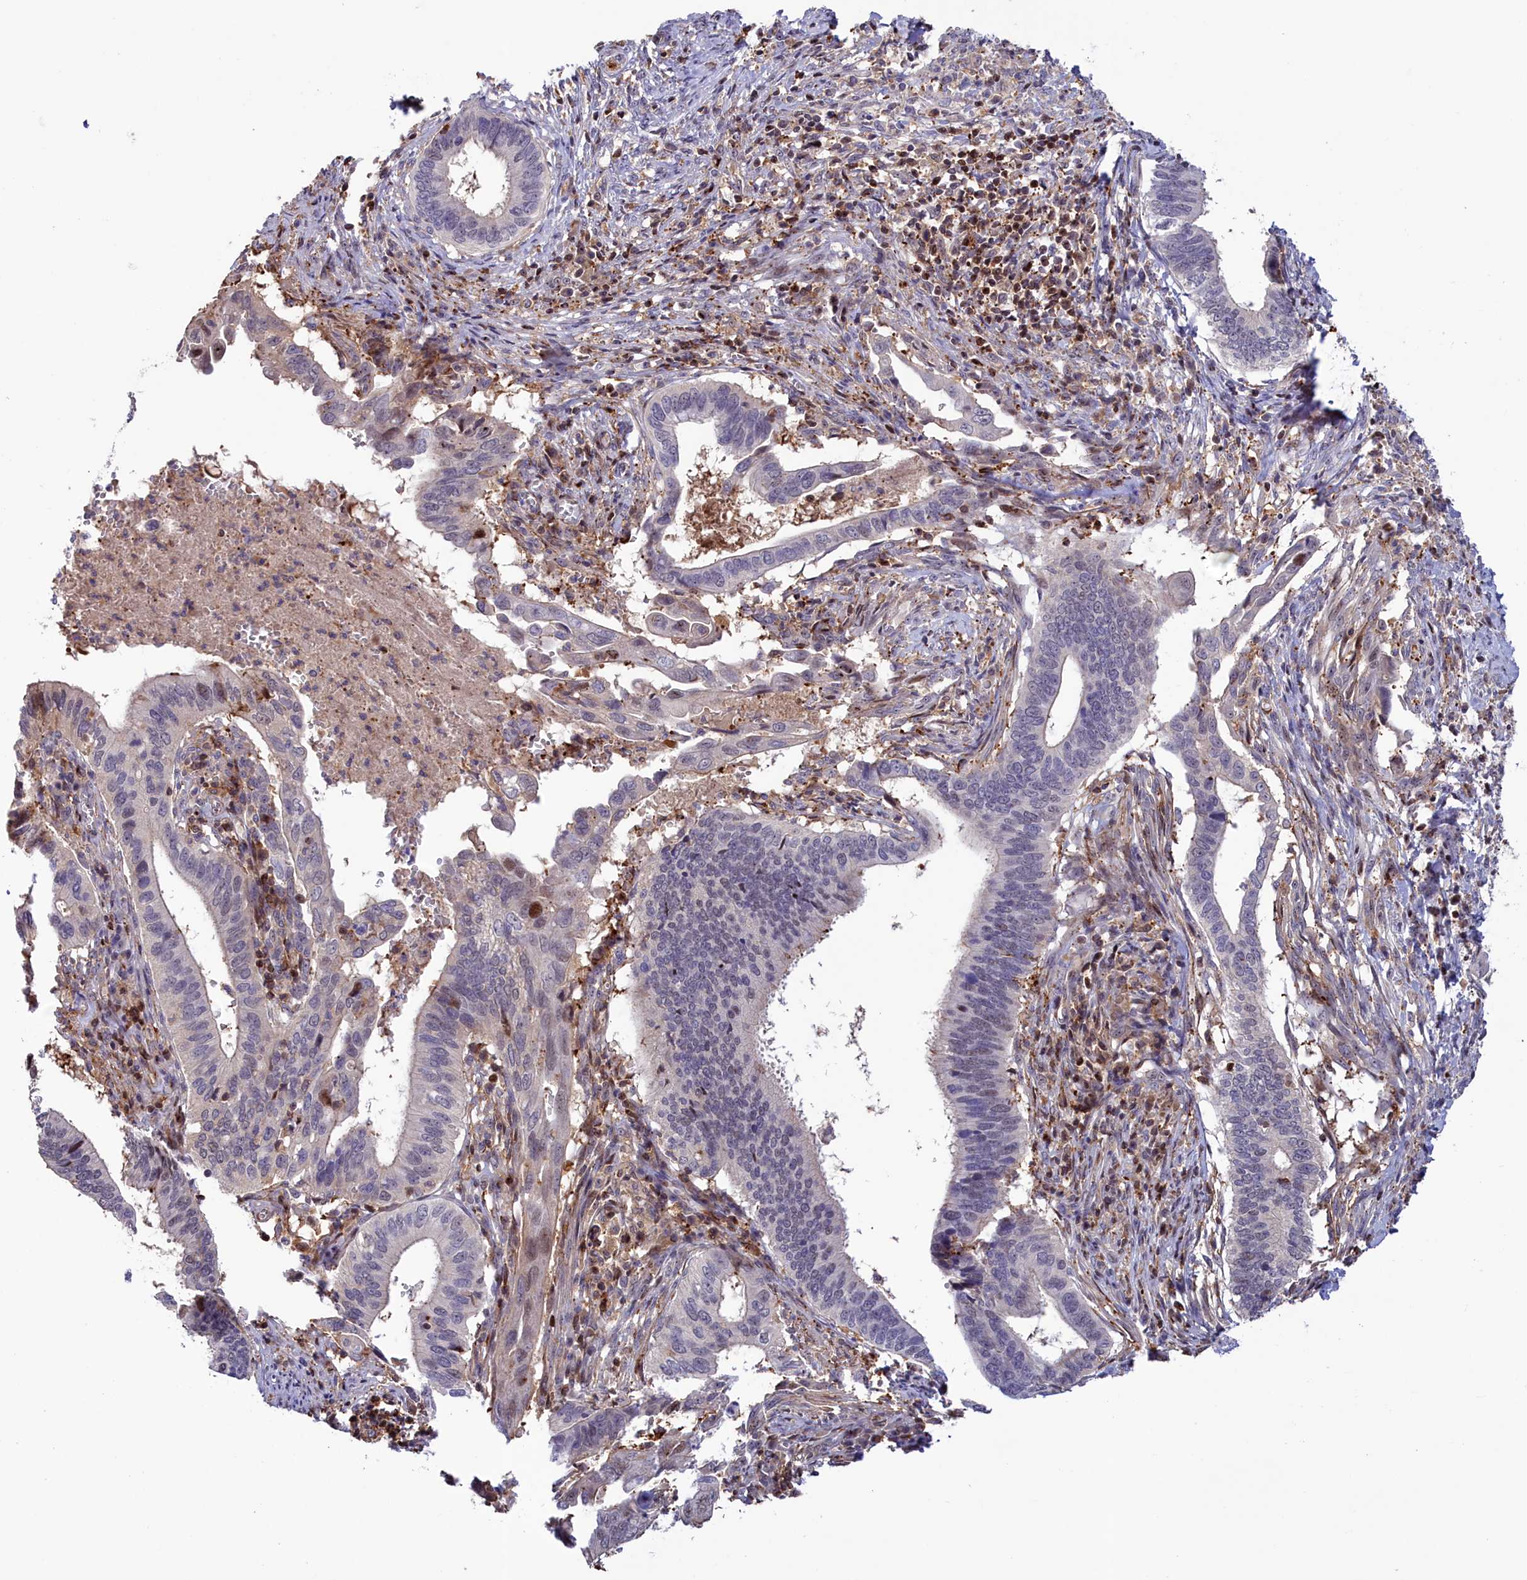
{"staining": {"intensity": "negative", "quantity": "none", "location": "none"}, "tissue": "cervical cancer", "cell_type": "Tumor cells", "image_type": "cancer", "snomed": [{"axis": "morphology", "description": "Adenocarcinoma, NOS"}, {"axis": "topography", "description": "Cervix"}], "caption": "IHC micrograph of human cervical adenocarcinoma stained for a protein (brown), which shows no expression in tumor cells.", "gene": "NEURL4", "patient": {"sex": "female", "age": 42}}